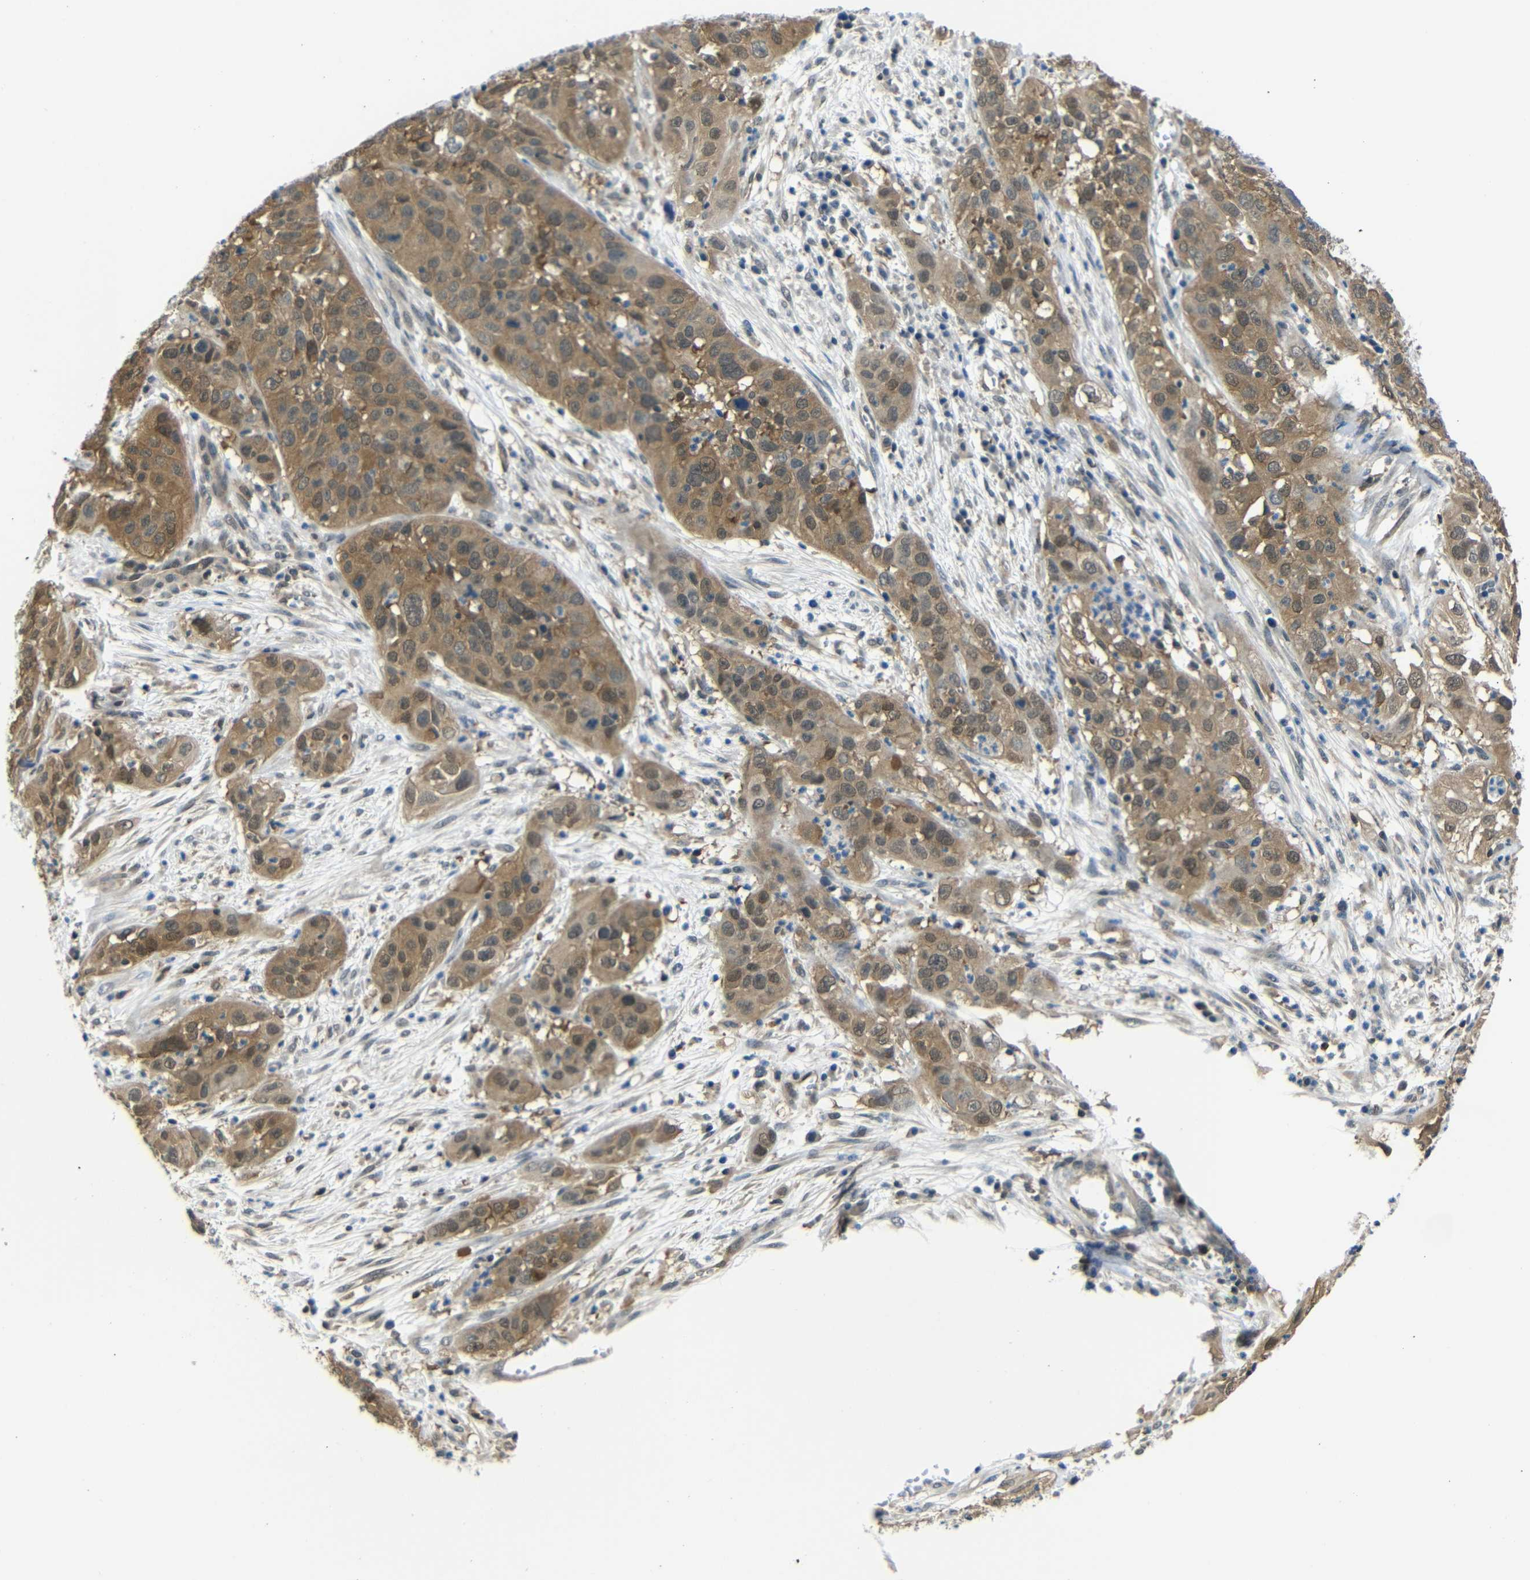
{"staining": {"intensity": "moderate", "quantity": ">75%", "location": "cytoplasmic/membranous,nuclear"}, "tissue": "cervical cancer", "cell_type": "Tumor cells", "image_type": "cancer", "snomed": [{"axis": "morphology", "description": "Squamous cell carcinoma, NOS"}, {"axis": "topography", "description": "Cervix"}], "caption": "Cervical cancer (squamous cell carcinoma) stained with a protein marker exhibits moderate staining in tumor cells.", "gene": "UBXN1", "patient": {"sex": "female", "age": 32}}